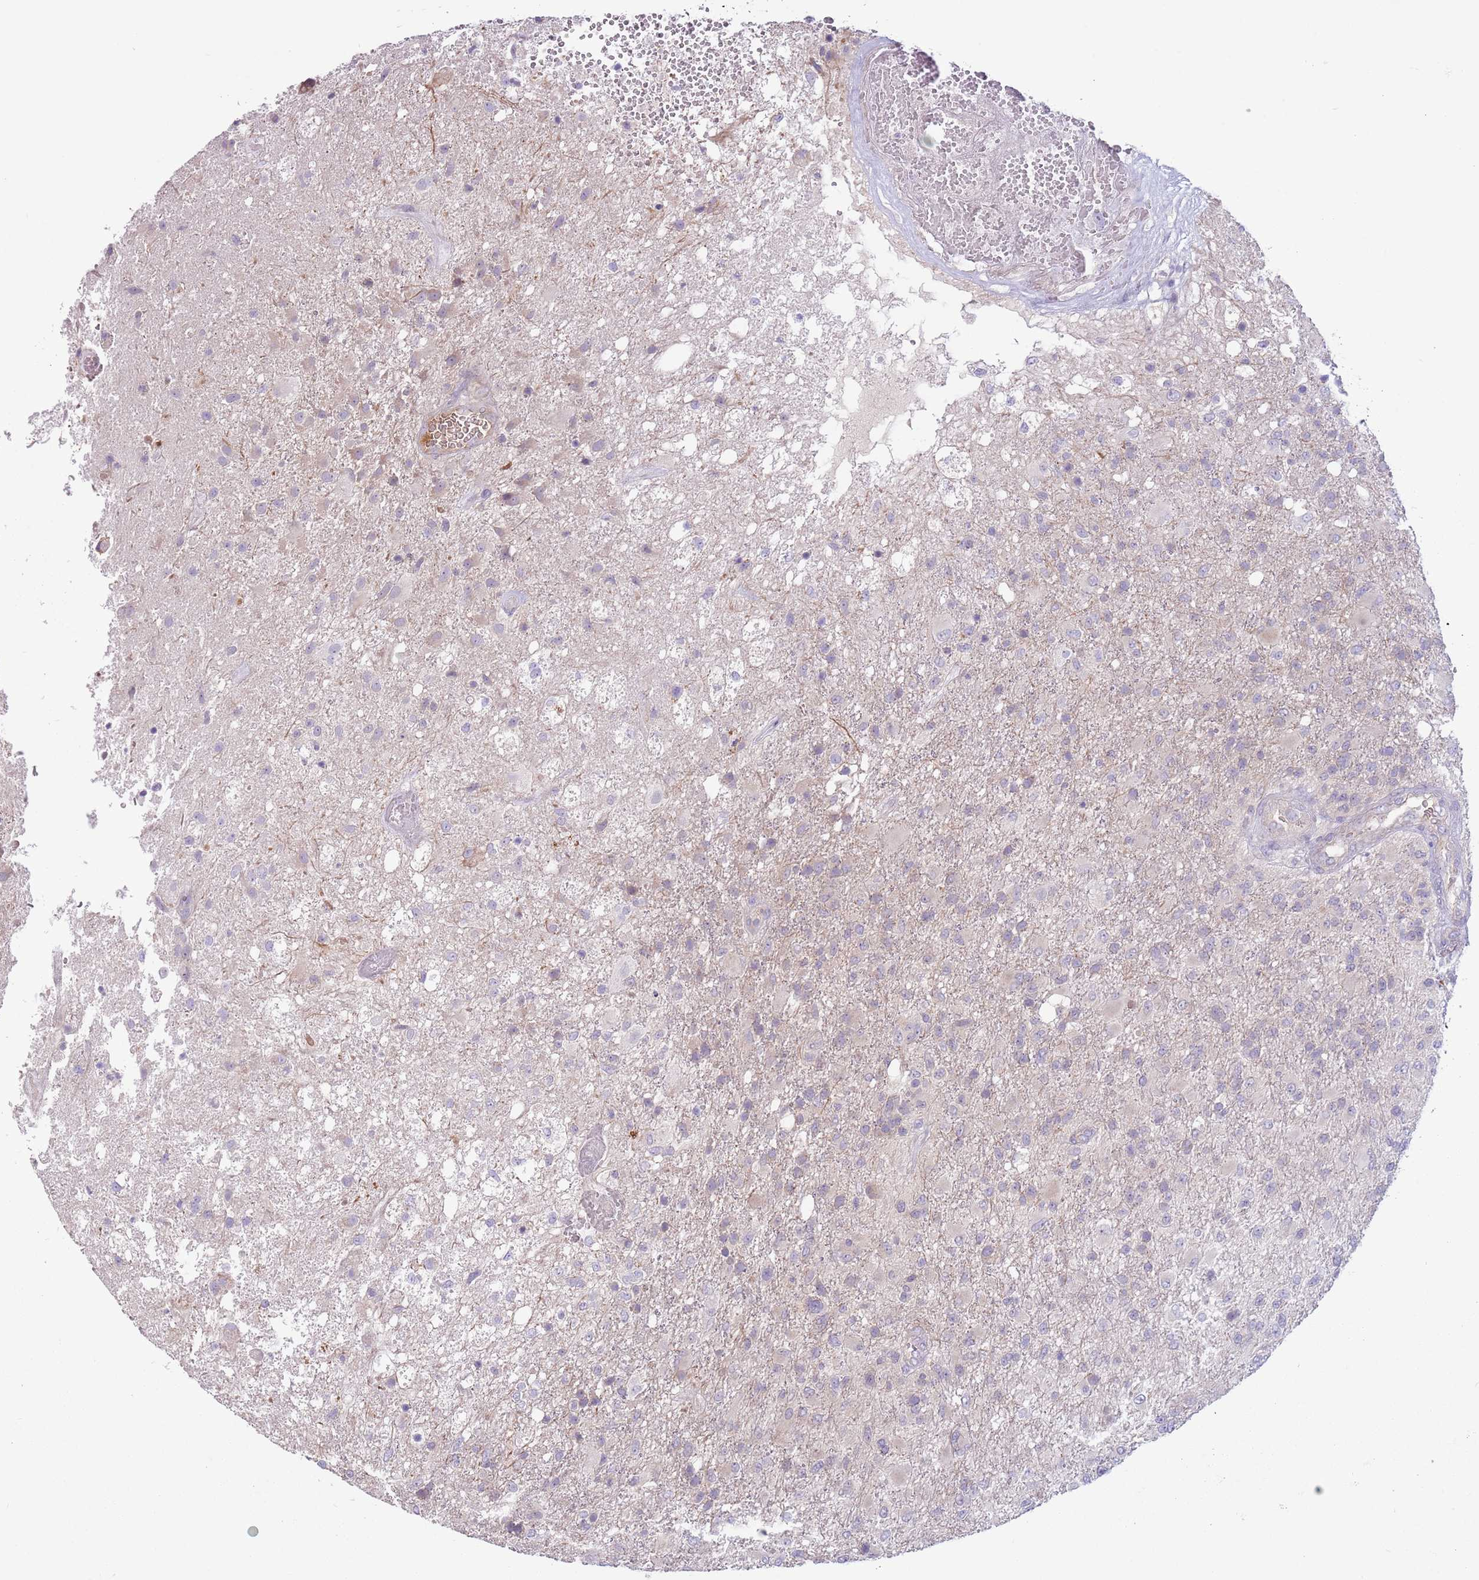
{"staining": {"intensity": "negative", "quantity": "none", "location": "none"}, "tissue": "glioma", "cell_type": "Tumor cells", "image_type": "cancer", "snomed": [{"axis": "morphology", "description": "Glioma, malignant, High grade"}, {"axis": "topography", "description": "Brain"}], "caption": "Immunohistochemistry (IHC) of malignant glioma (high-grade) displays no expression in tumor cells.", "gene": "CFH", "patient": {"sex": "female", "age": 74}}